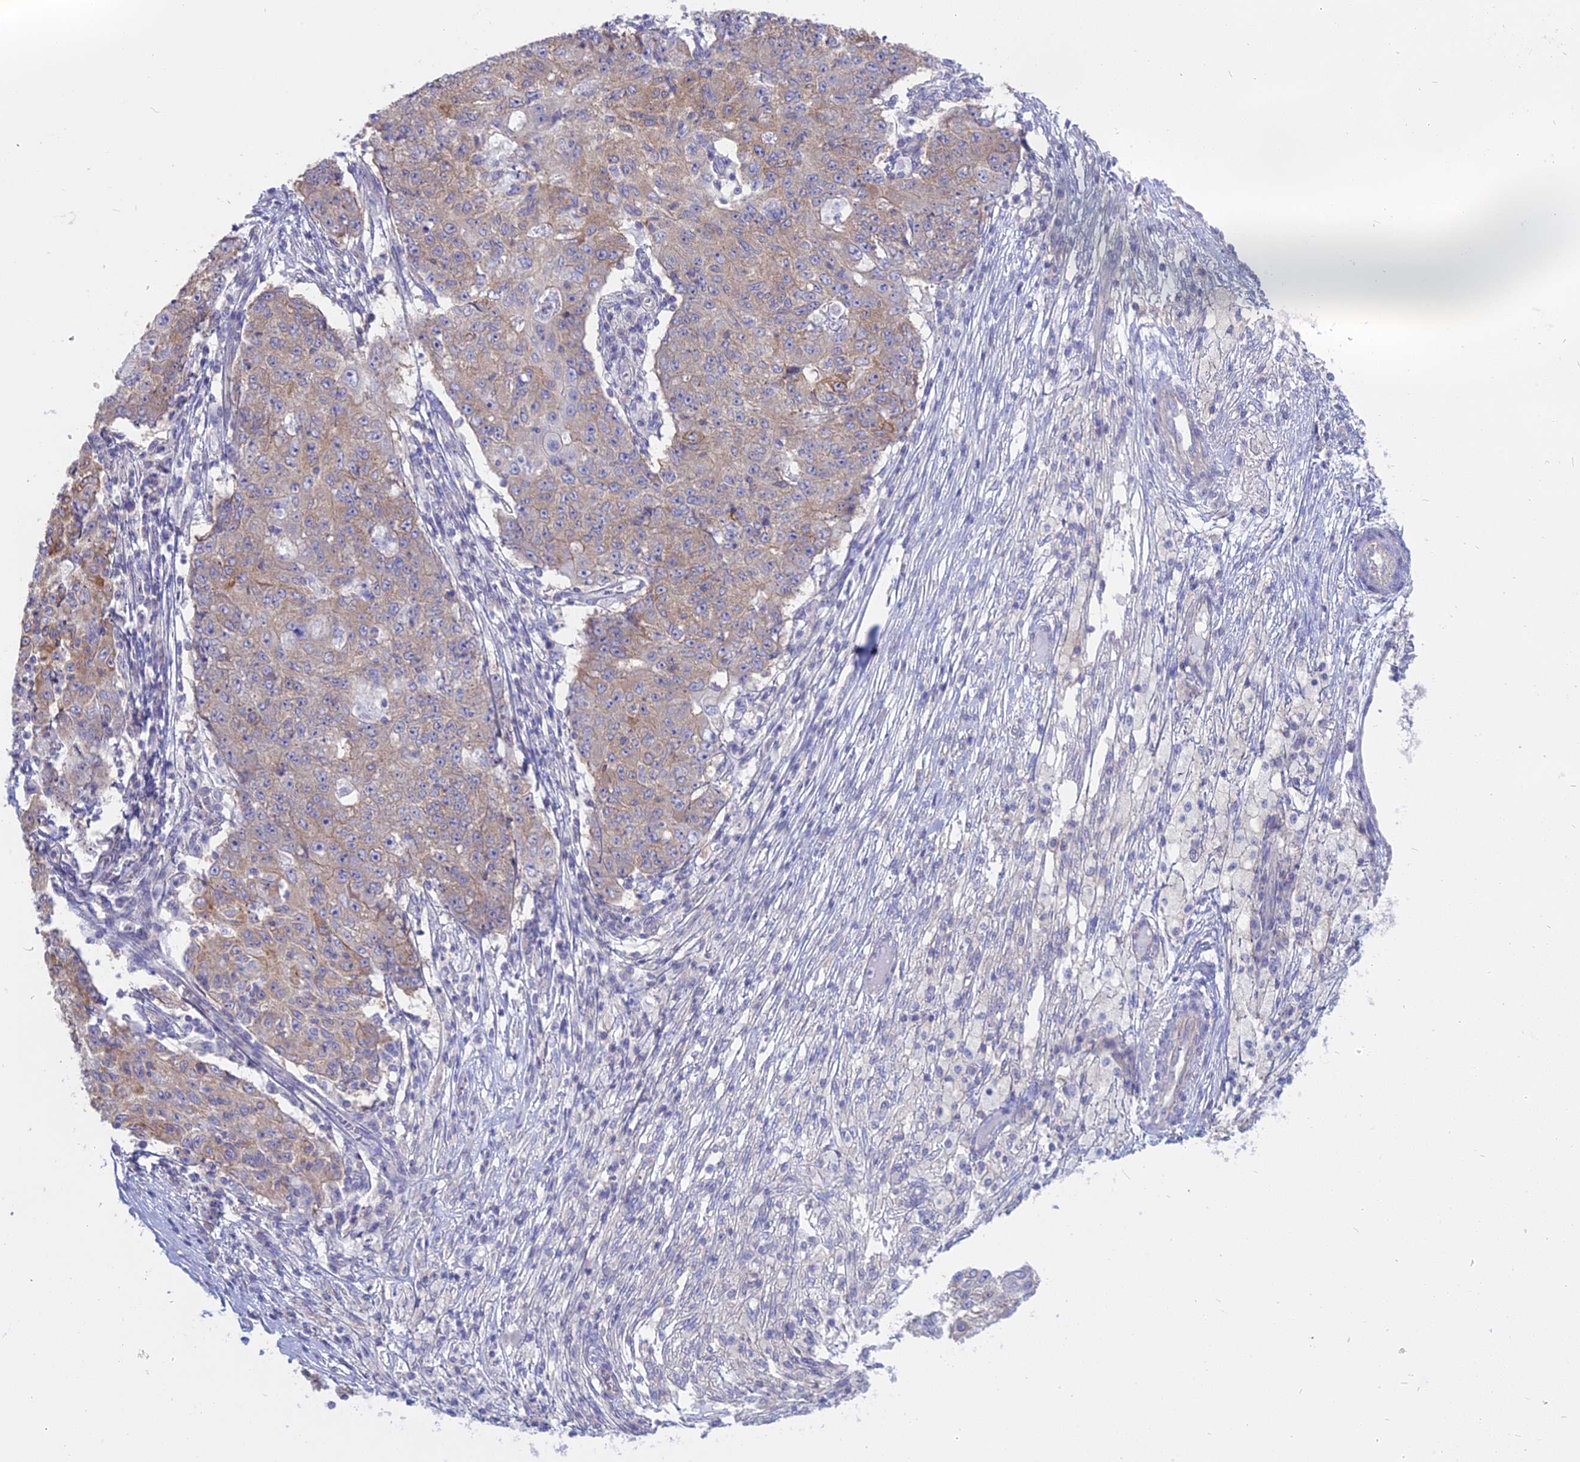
{"staining": {"intensity": "weak", "quantity": "25%-75%", "location": "cytoplasmic/membranous"}, "tissue": "ovarian cancer", "cell_type": "Tumor cells", "image_type": "cancer", "snomed": [{"axis": "morphology", "description": "Carcinoma, endometroid"}, {"axis": "topography", "description": "Ovary"}], "caption": "Ovarian endometroid carcinoma stained with immunohistochemistry demonstrates weak cytoplasmic/membranous positivity in about 25%-75% of tumor cells.", "gene": "AHCYL1", "patient": {"sex": "female", "age": 42}}